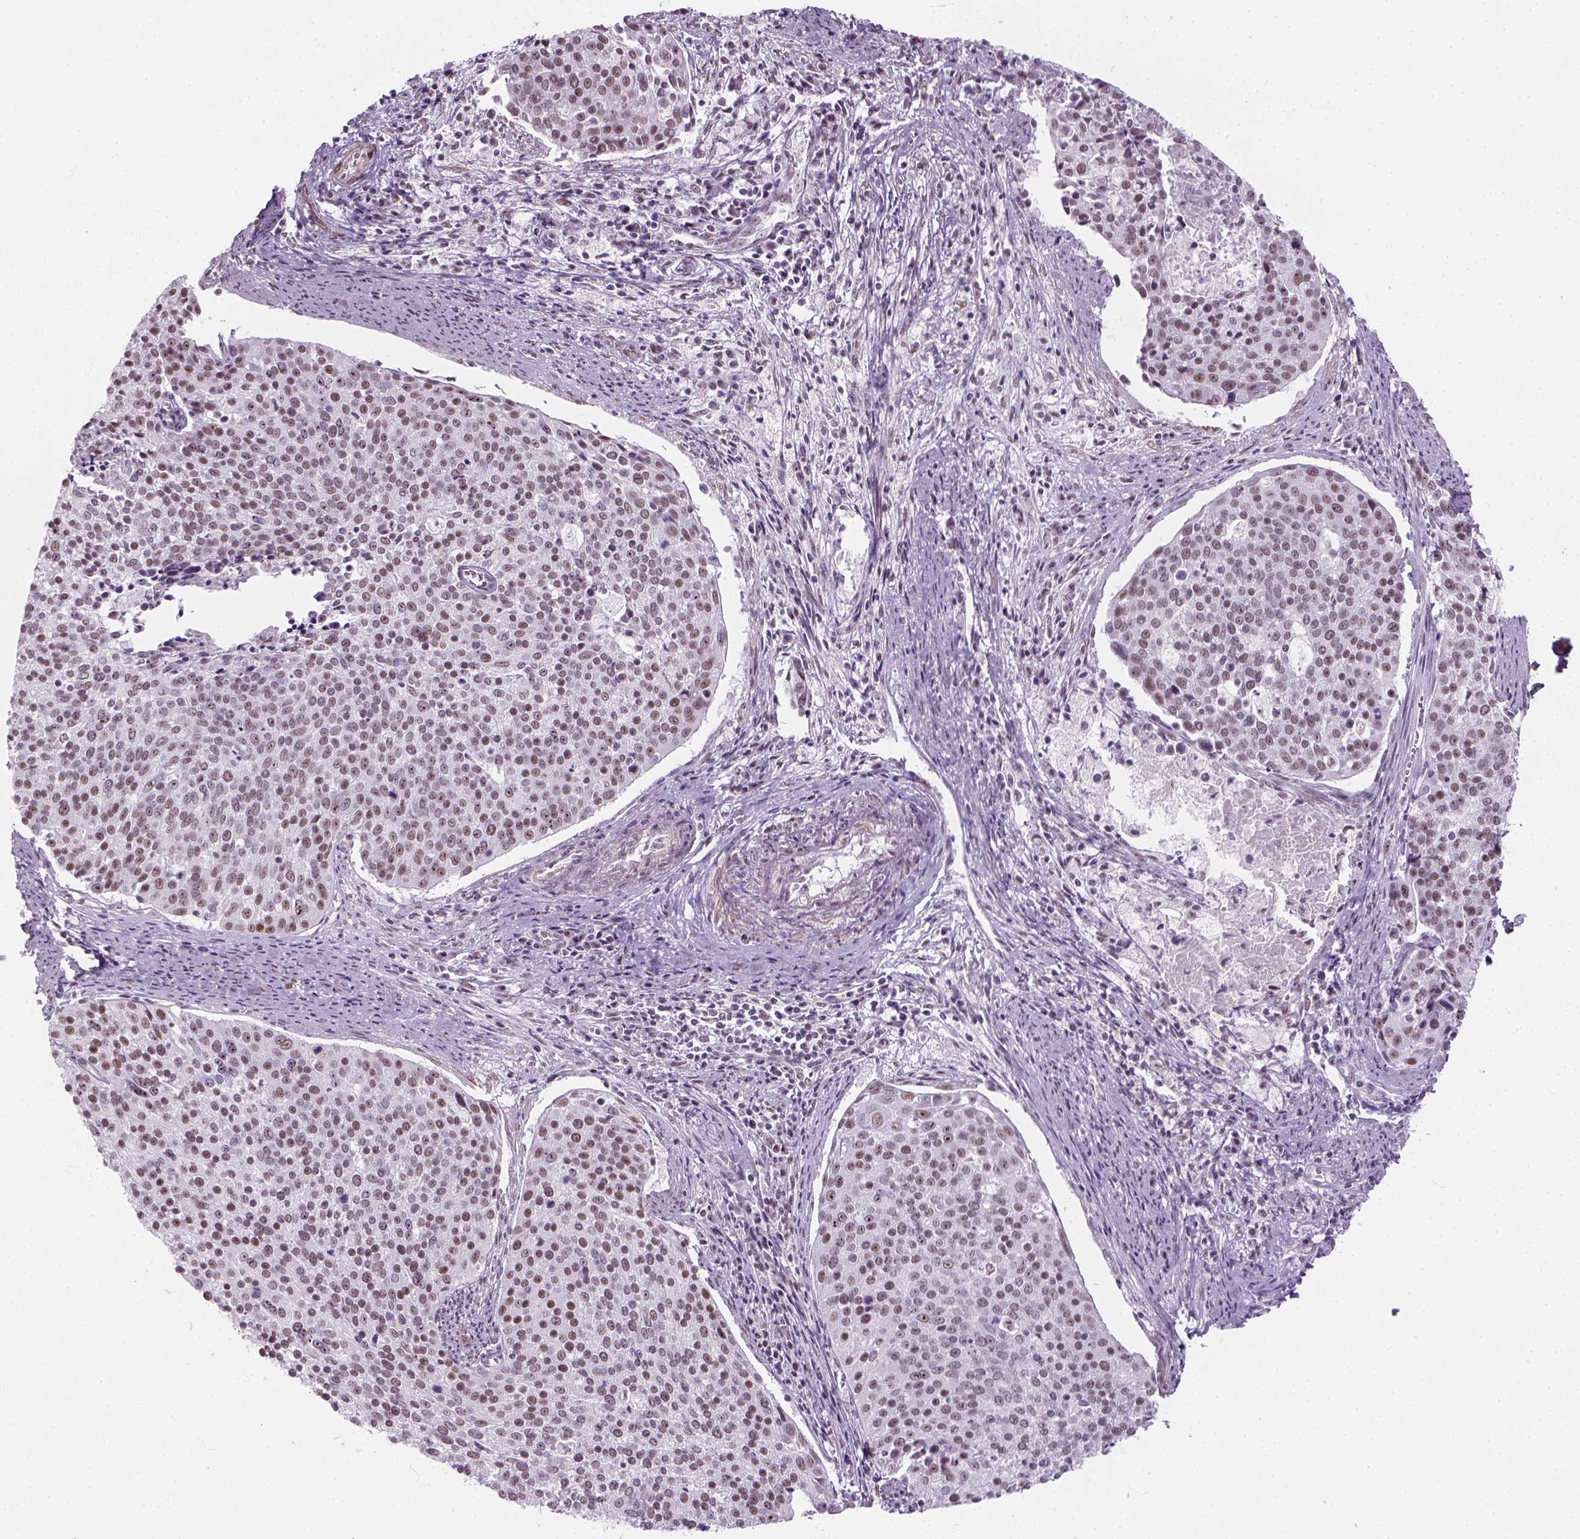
{"staining": {"intensity": "weak", "quantity": ">75%", "location": "nuclear"}, "tissue": "cervical cancer", "cell_type": "Tumor cells", "image_type": "cancer", "snomed": [{"axis": "morphology", "description": "Squamous cell carcinoma, NOS"}, {"axis": "topography", "description": "Cervix"}], "caption": "Human cervical cancer (squamous cell carcinoma) stained with a brown dye exhibits weak nuclear positive expression in approximately >75% of tumor cells.", "gene": "ZNF865", "patient": {"sex": "female", "age": 39}}